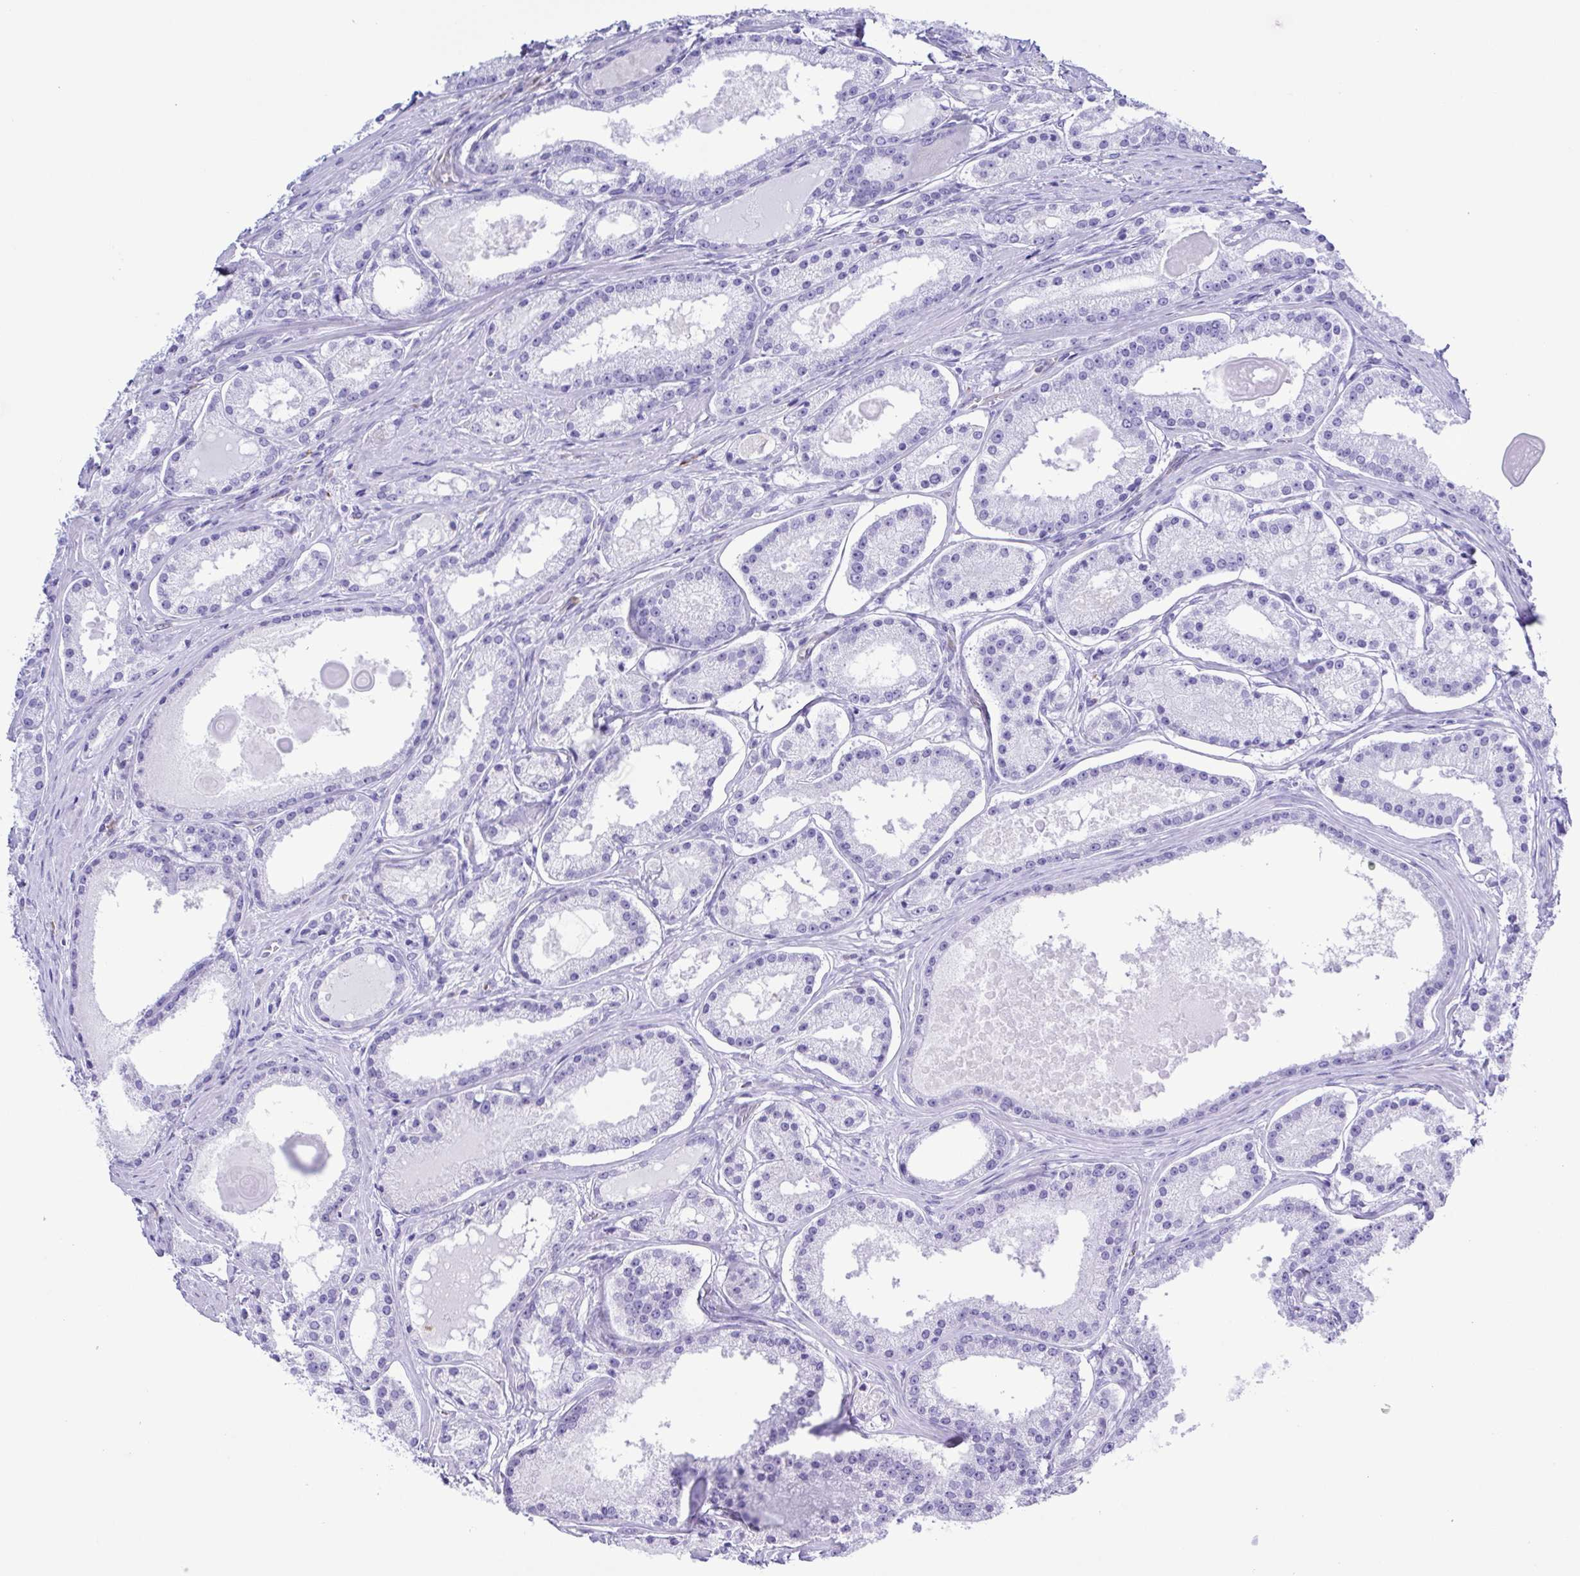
{"staining": {"intensity": "negative", "quantity": "none", "location": "none"}, "tissue": "prostate cancer", "cell_type": "Tumor cells", "image_type": "cancer", "snomed": [{"axis": "morphology", "description": "Adenocarcinoma, Low grade"}, {"axis": "topography", "description": "Prostate"}], "caption": "An image of human adenocarcinoma (low-grade) (prostate) is negative for staining in tumor cells. (DAB (3,3'-diaminobenzidine) IHC visualized using brightfield microscopy, high magnification).", "gene": "GPR17", "patient": {"sex": "male", "age": 57}}